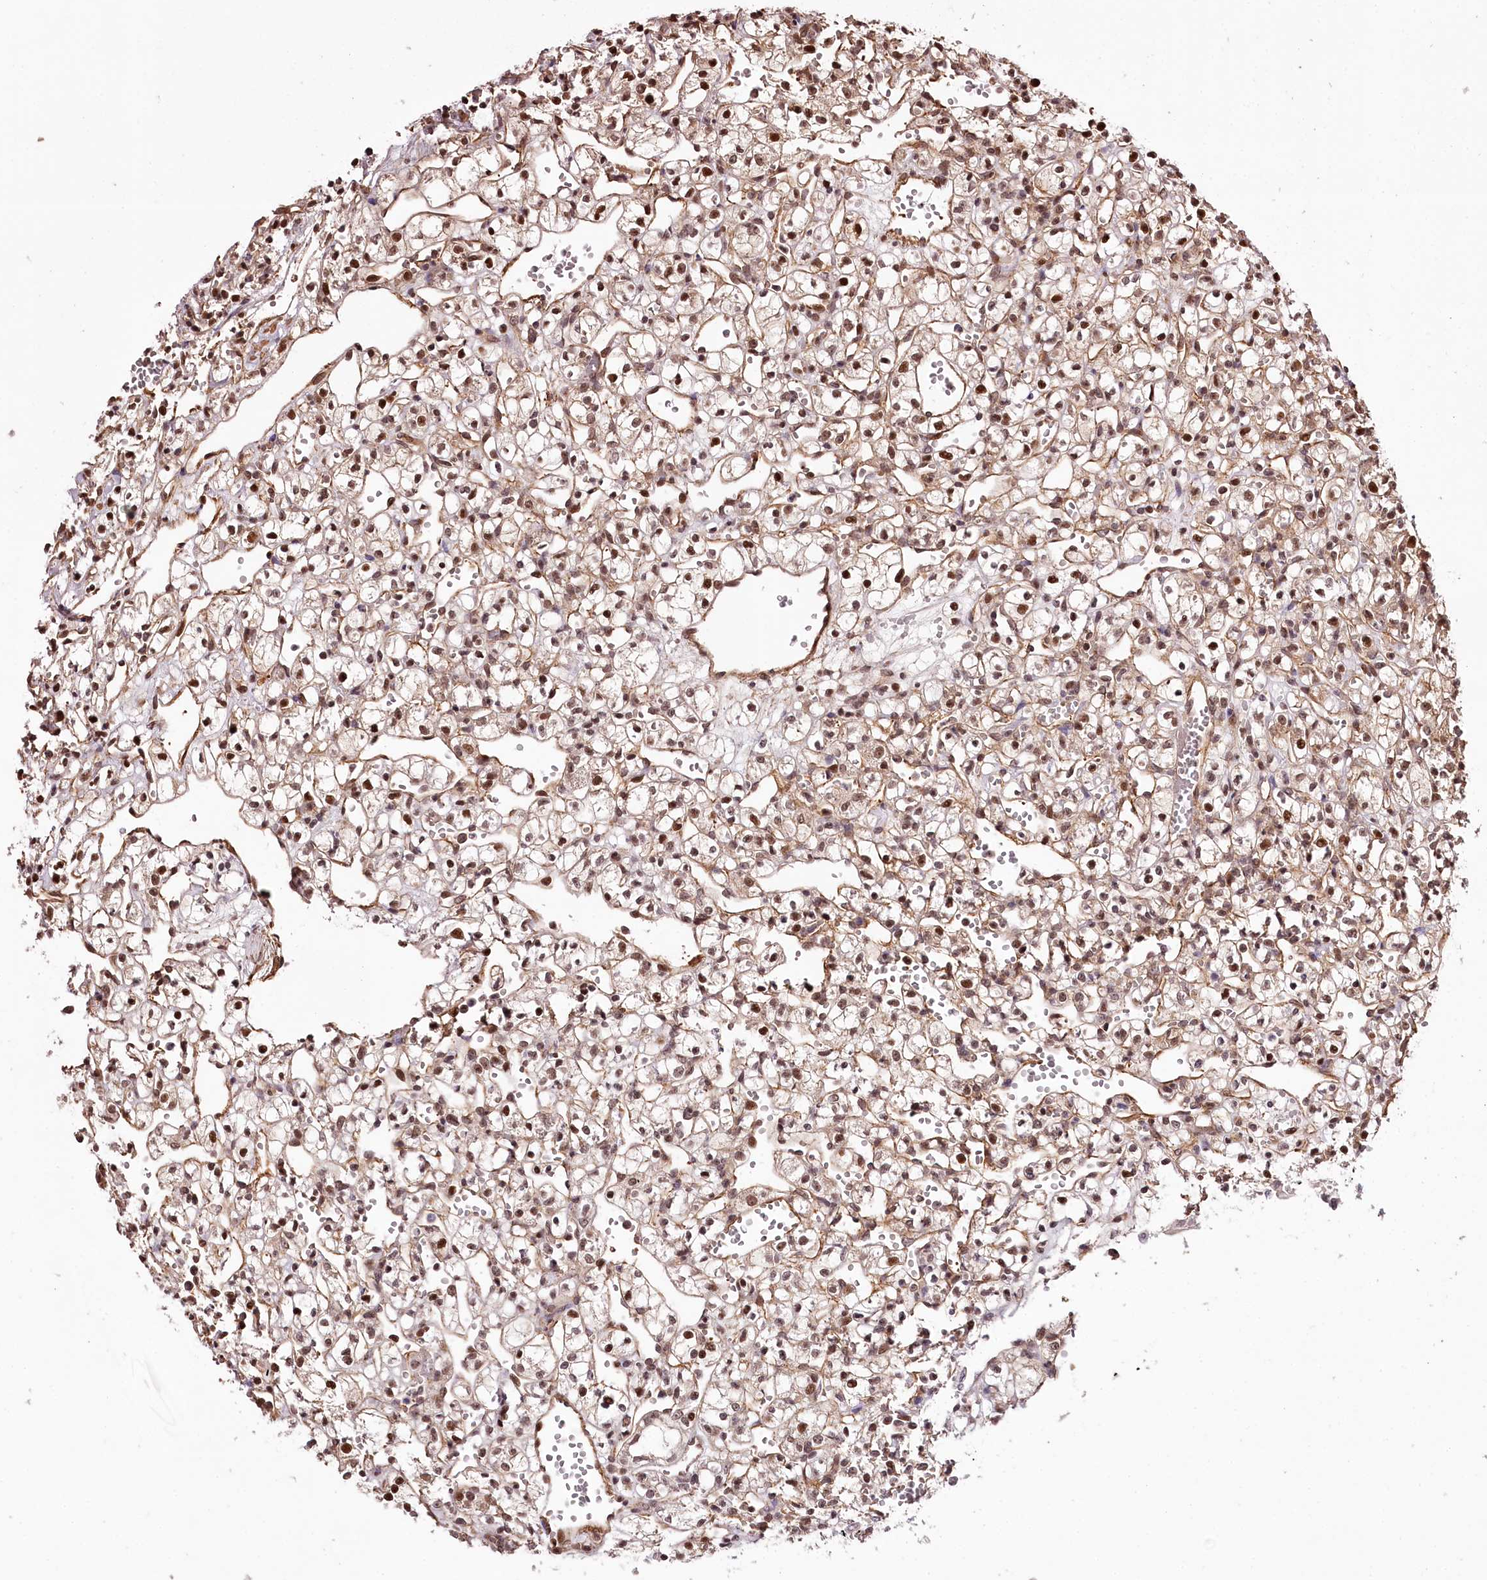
{"staining": {"intensity": "moderate", "quantity": ">75%", "location": "nuclear"}, "tissue": "renal cancer", "cell_type": "Tumor cells", "image_type": "cancer", "snomed": [{"axis": "morphology", "description": "Adenocarcinoma, NOS"}, {"axis": "topography", "description": "Kidney"}], "caption": "This is a photomicrograph of IHC staining of renal adenocarcinoma, which shows moderate positivity in the nuclear of tumor cells.", "gene": "TTC33", "patient": {"sex": "female", "age": 59}}